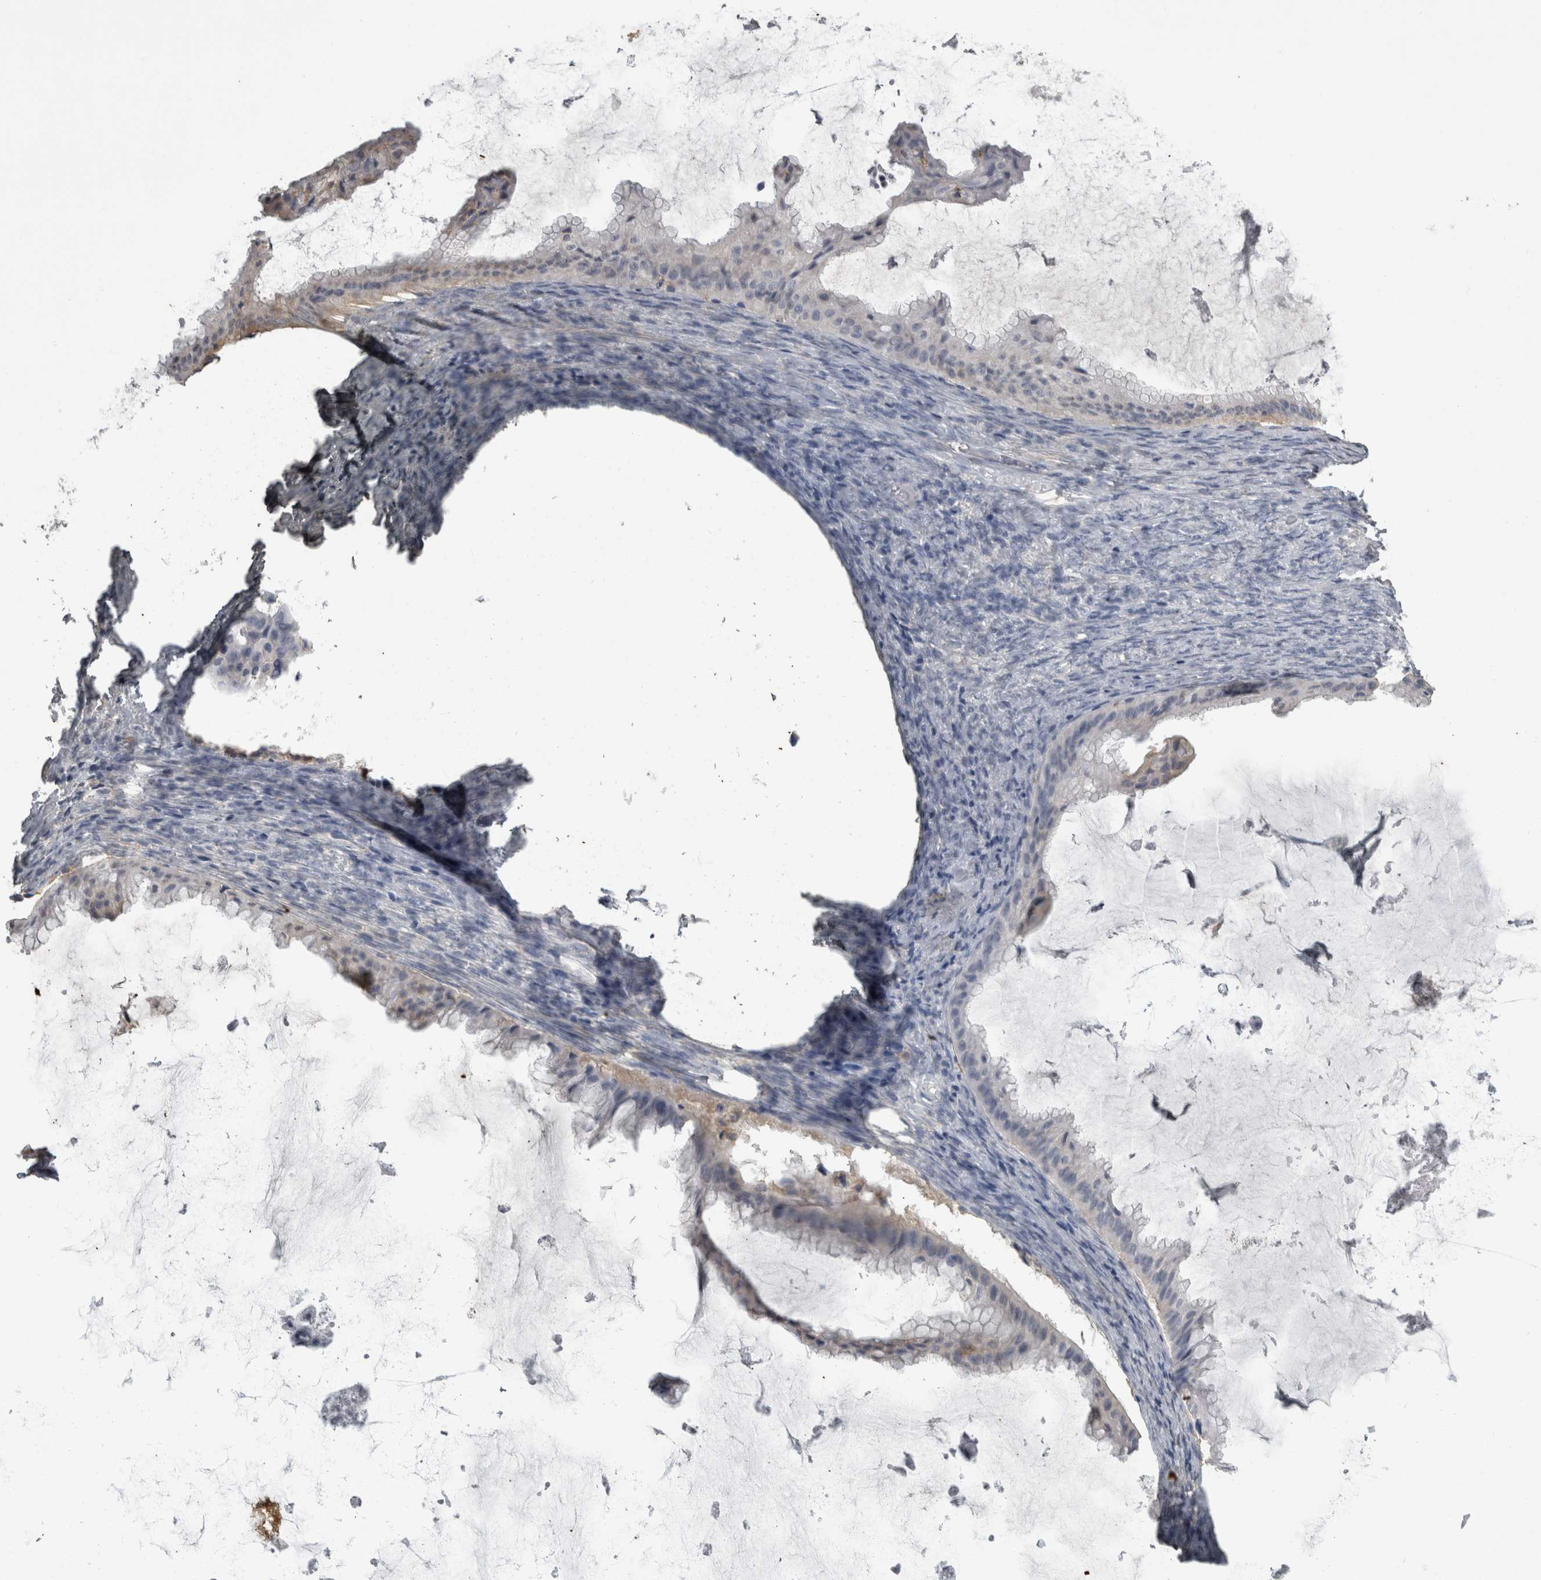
{"staining": {"intensity": "negative", "quantity": "none", "location": "none"}, "tissue": "ovarian cancer", "cell_type": "Tumor cells", "image_type": "cancer", "snomed": [{"axis": "morphology", "description": "Cystadenocarcinoma, mucinous, NOS"}, {"axis": "topography", "description": "Ovary"}], "caption": "There is no significant staining in tumor cells of ovarian mucinous cystadenocarcinoma.", "gene": "PIK3AP1", "patient": {"sex": "female", "age": 61}}